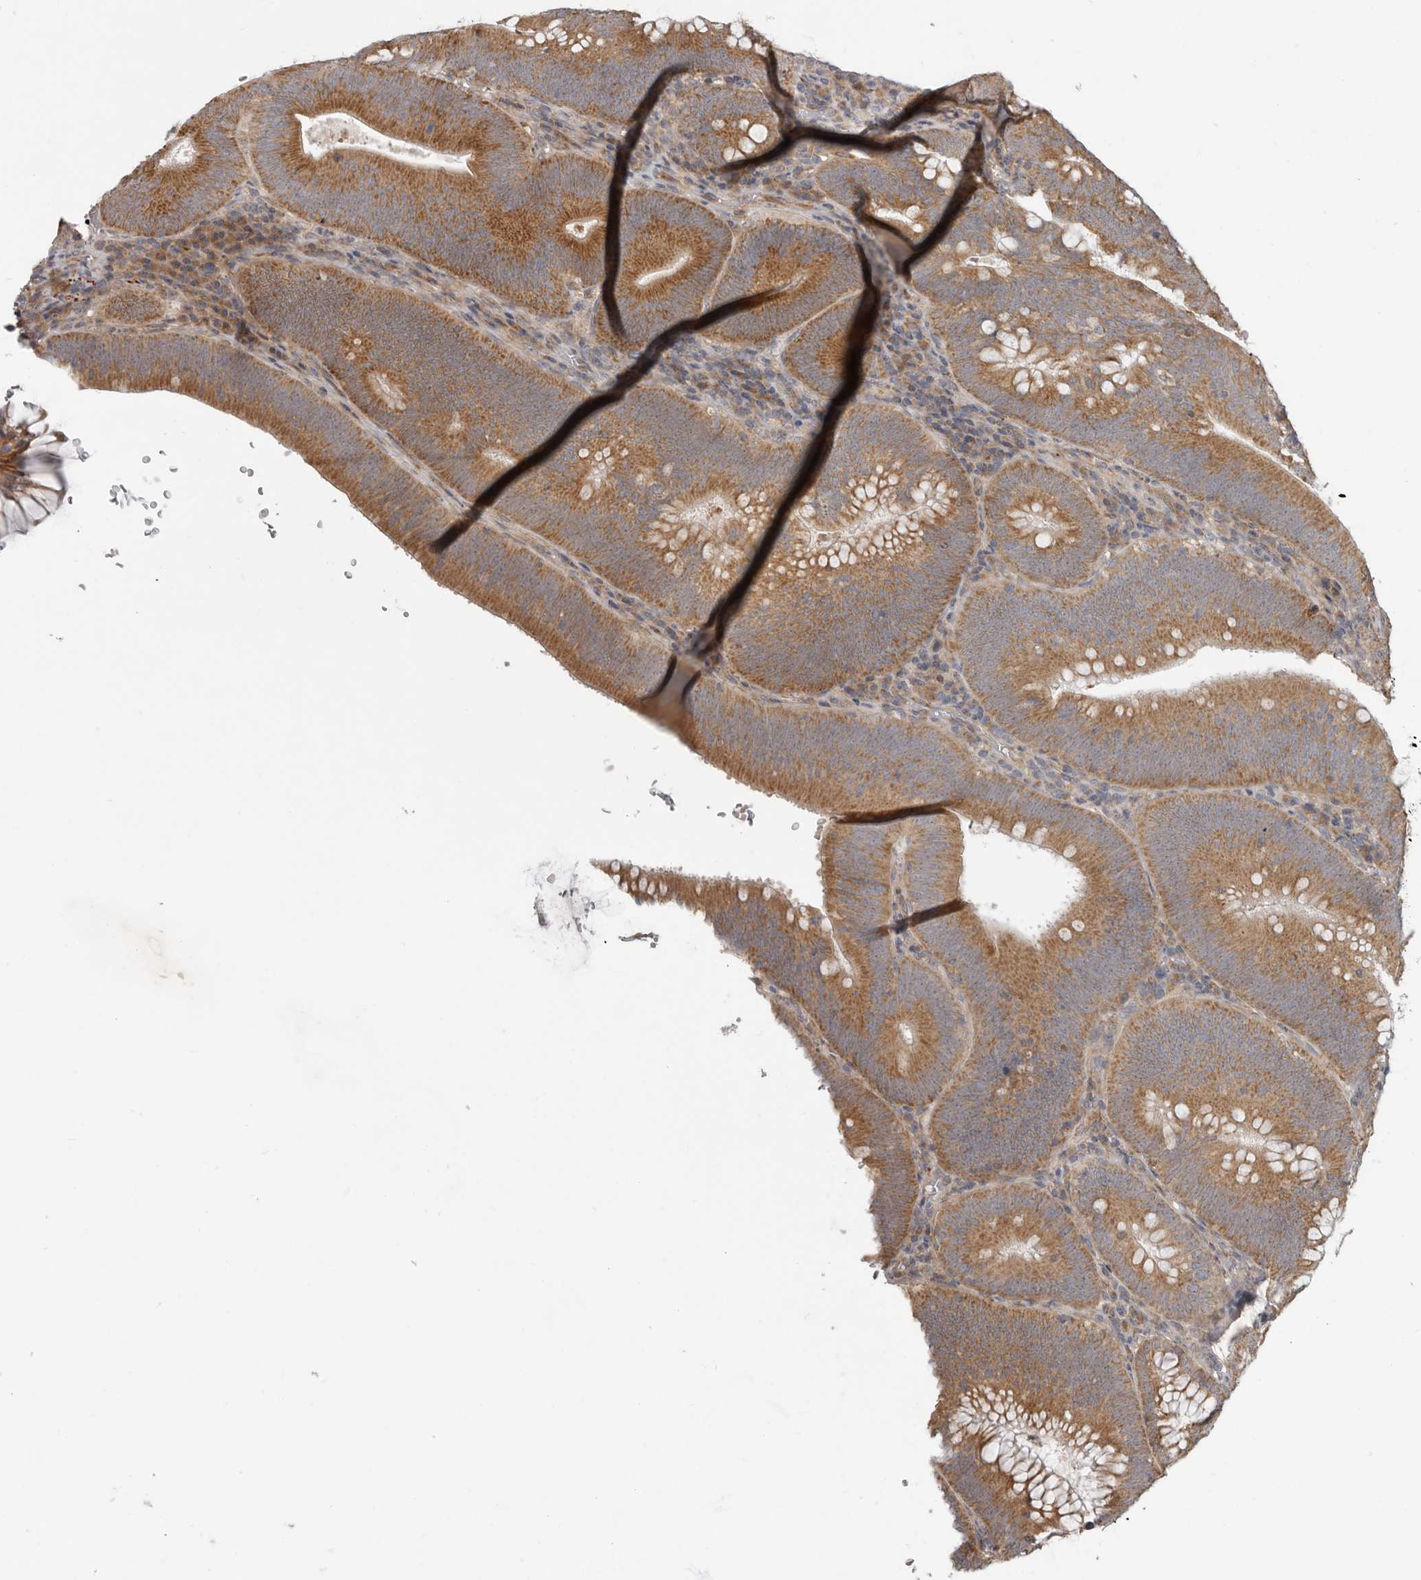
{"staining": {"intensity": "moderate", "quantity": ">75%", "location": "cytoplasmic/membranous"}, "tissue": "colorectal cancer", "cell_type": "Tumor cells", "image_type": "cancer", "snomed": [{"axis": "morphology", "description": "Normal tissue, NOS"}, {"axis": "topography", "description": "Colon"}], "caption": "Immunohistochemistry staining of colorectal cancer, which demonstrates medium levels of moderate cytoplasmic/membranous staining in approximately >75% of tumor cells indicating moderate cytoplasmic/membranous protein positivity. The staining was performed using DAB (brown) for protein detection and nuclei were counterstained in hematoxylin (blue).", "gene": "UNK", "patient": {"sex": "female", "age": 82}}